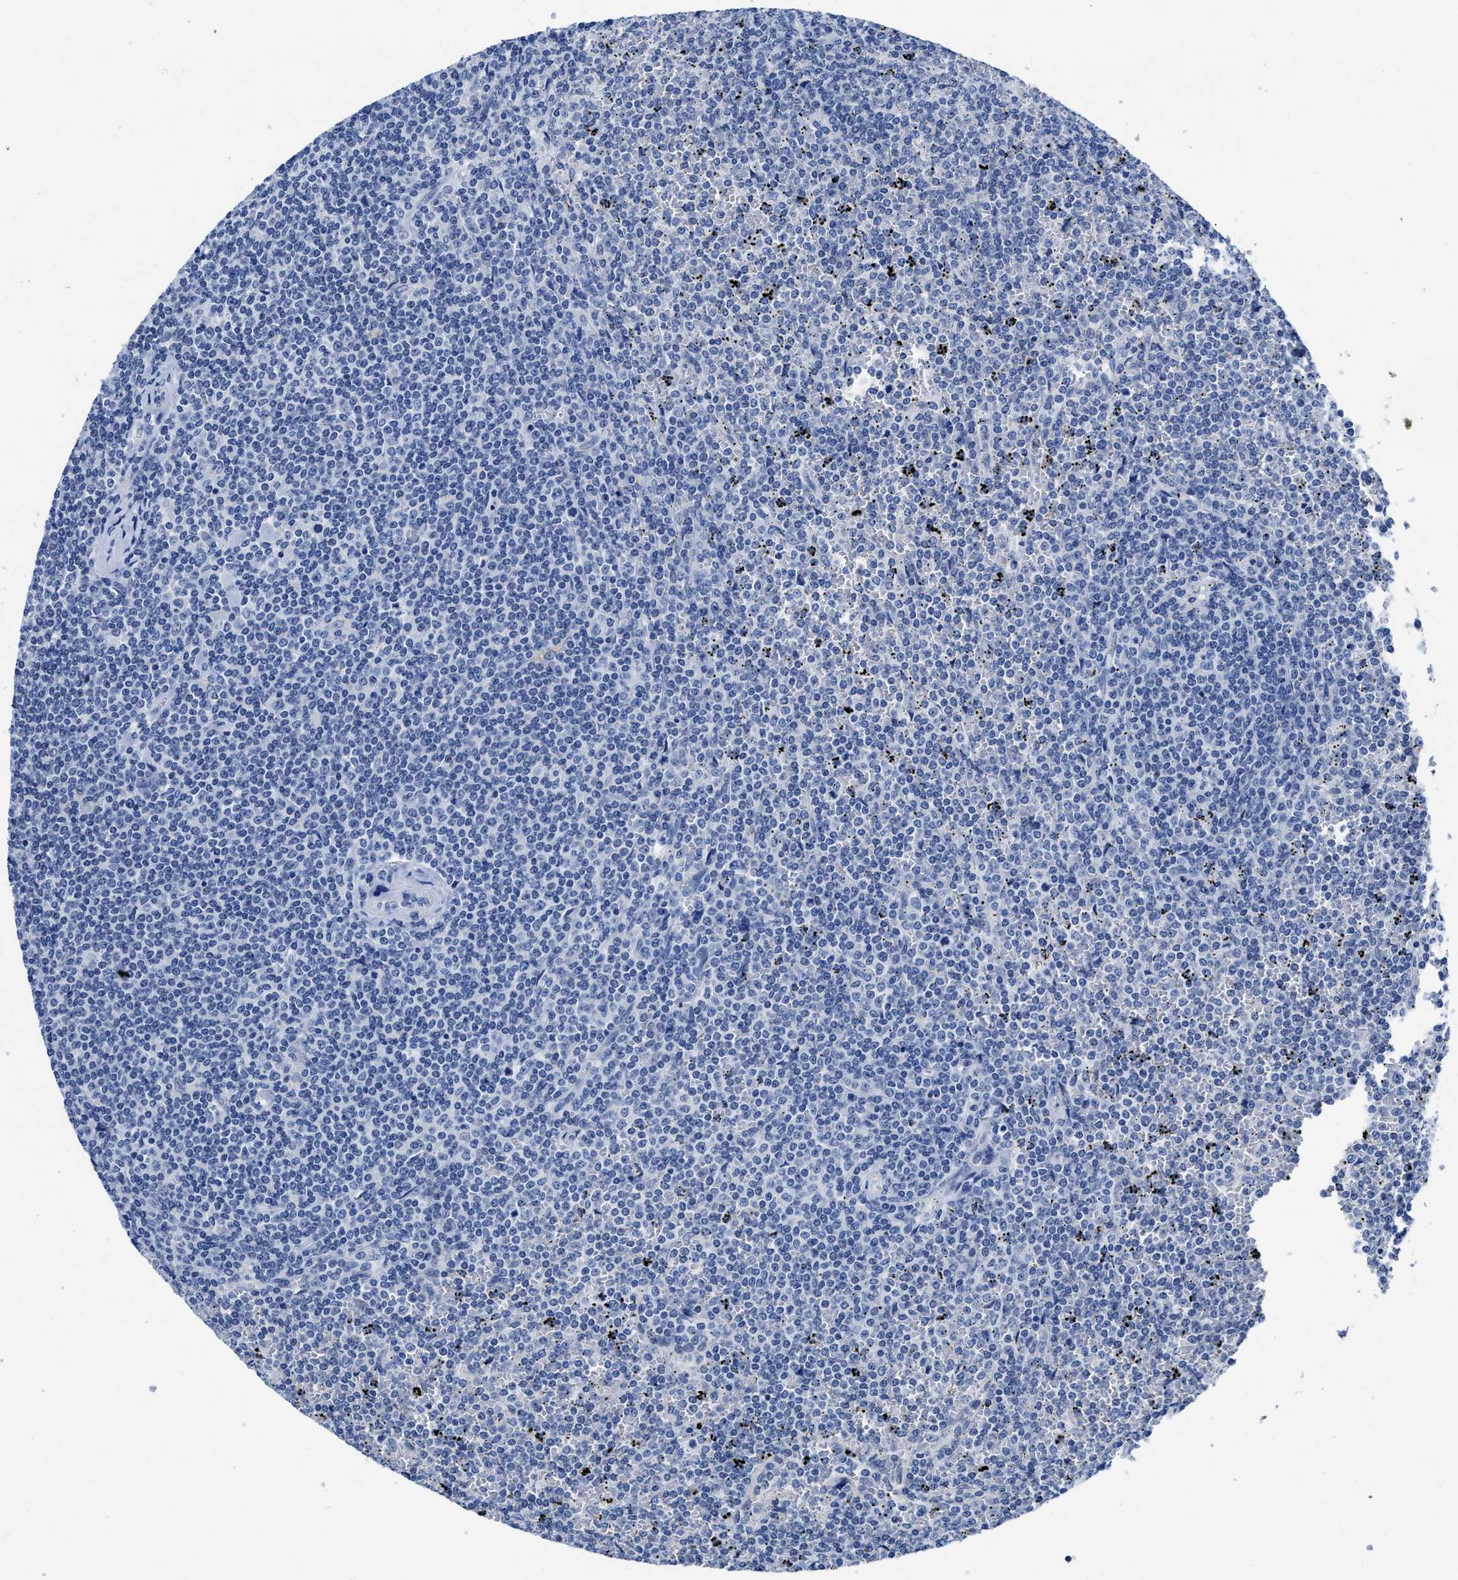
{"staining": {"intensity": "negative", "quantity": "none", "location": "none"}, "tissue": "lymphoma", "cell_type": "Tumor cells", "image_type": "cancer", "snomed": [{"axis": "morphology", "description": "Malignant lymphoma, non-Hodgkin's type, Low grade"}, {"axis": "topography", "description": "Spleen"}], "caption": "A histopathology image of human lymphoma is negative for staining in tumor cells.", "gene": "HOOK1", "patient": {"sex": "female", "age": 19}}